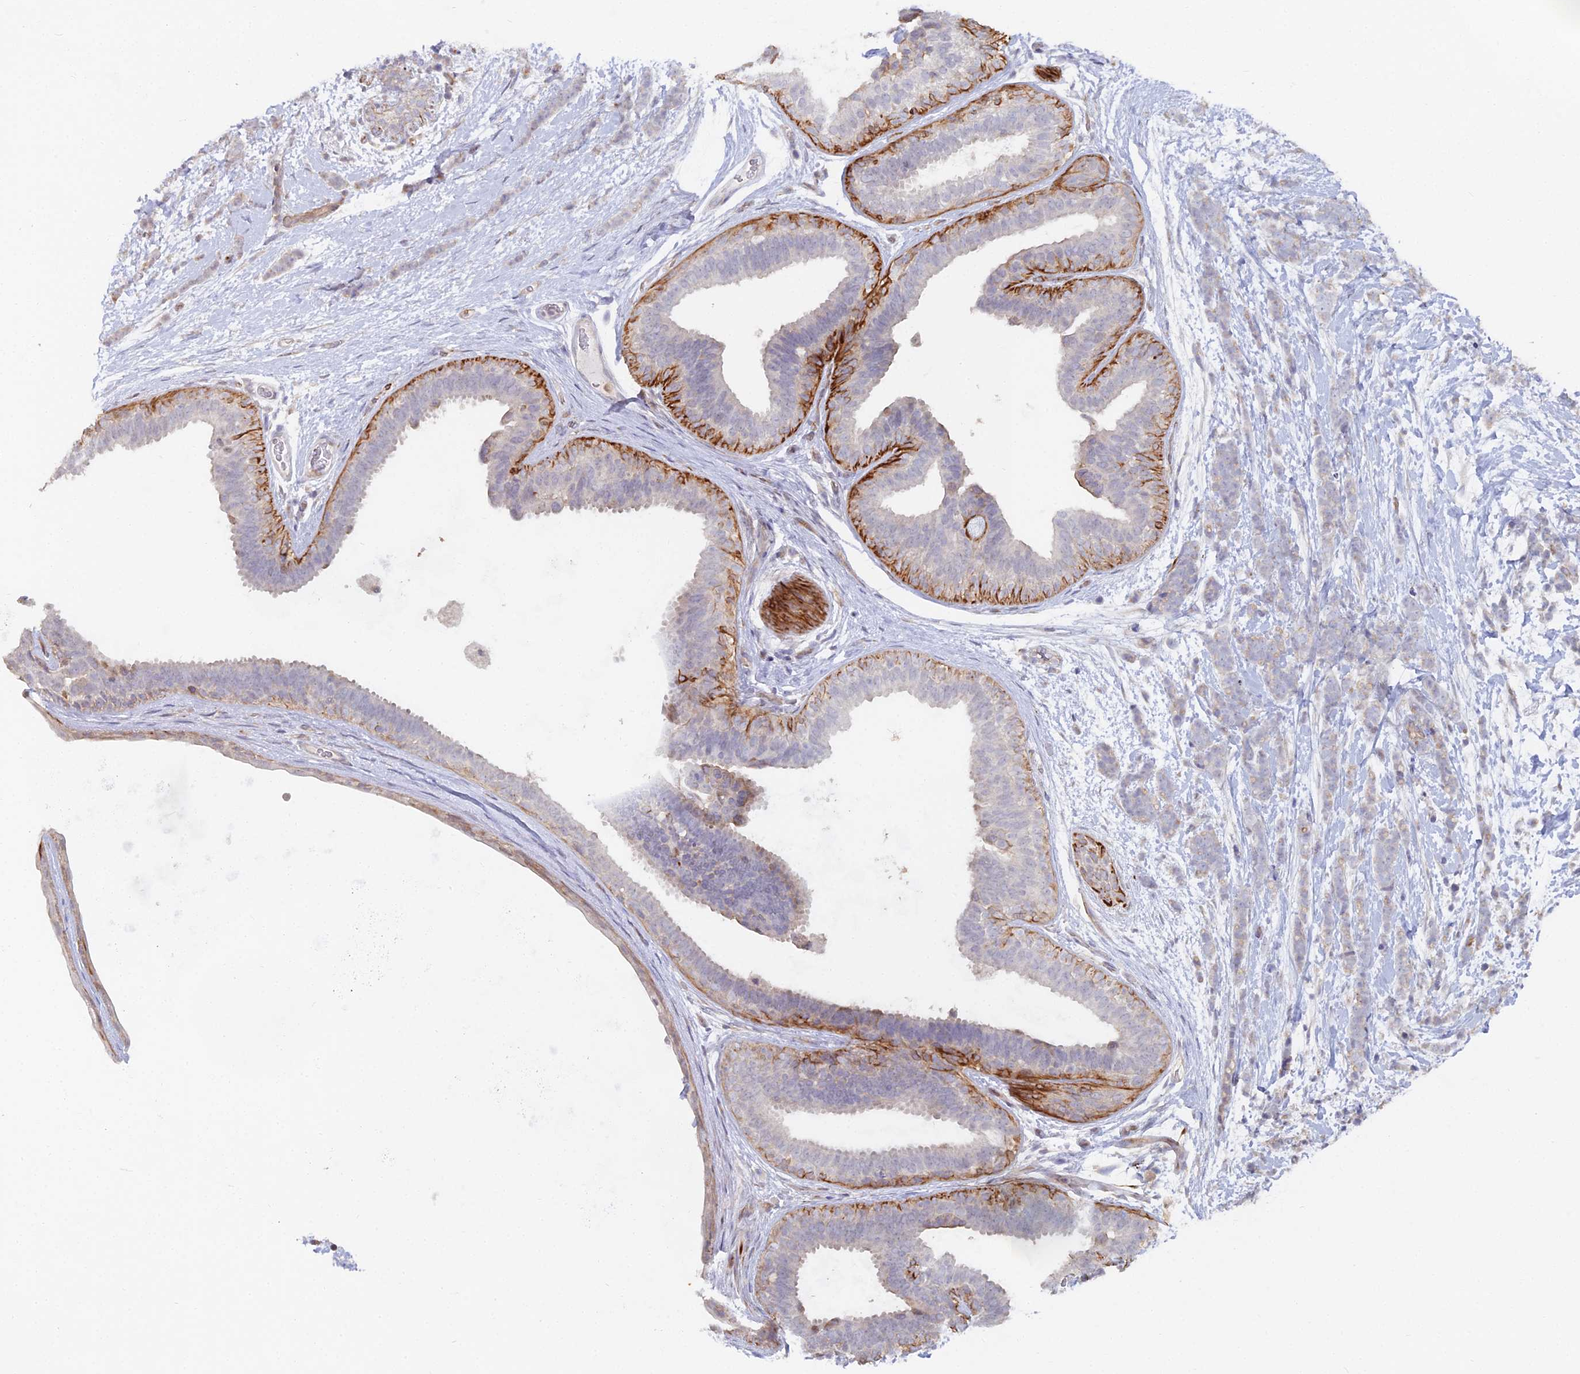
{"staining": {"intensity": "negative", "quantity": "none", "location": "none"}, "tissue": "breast cancer", "cell_type": "Tumor cells", "image_type": "cancer", "snomed": [{"axis": "morphology", "description": "Lobular carcinoma"}, {"axis": "topography", "description": "Breast"}], "caption": "Immunohistochemical staining of breast cancer shows no significant expression in tumor cells.", "gene": "C4orf19", "patient": {"sex": "female", "age": 58}}